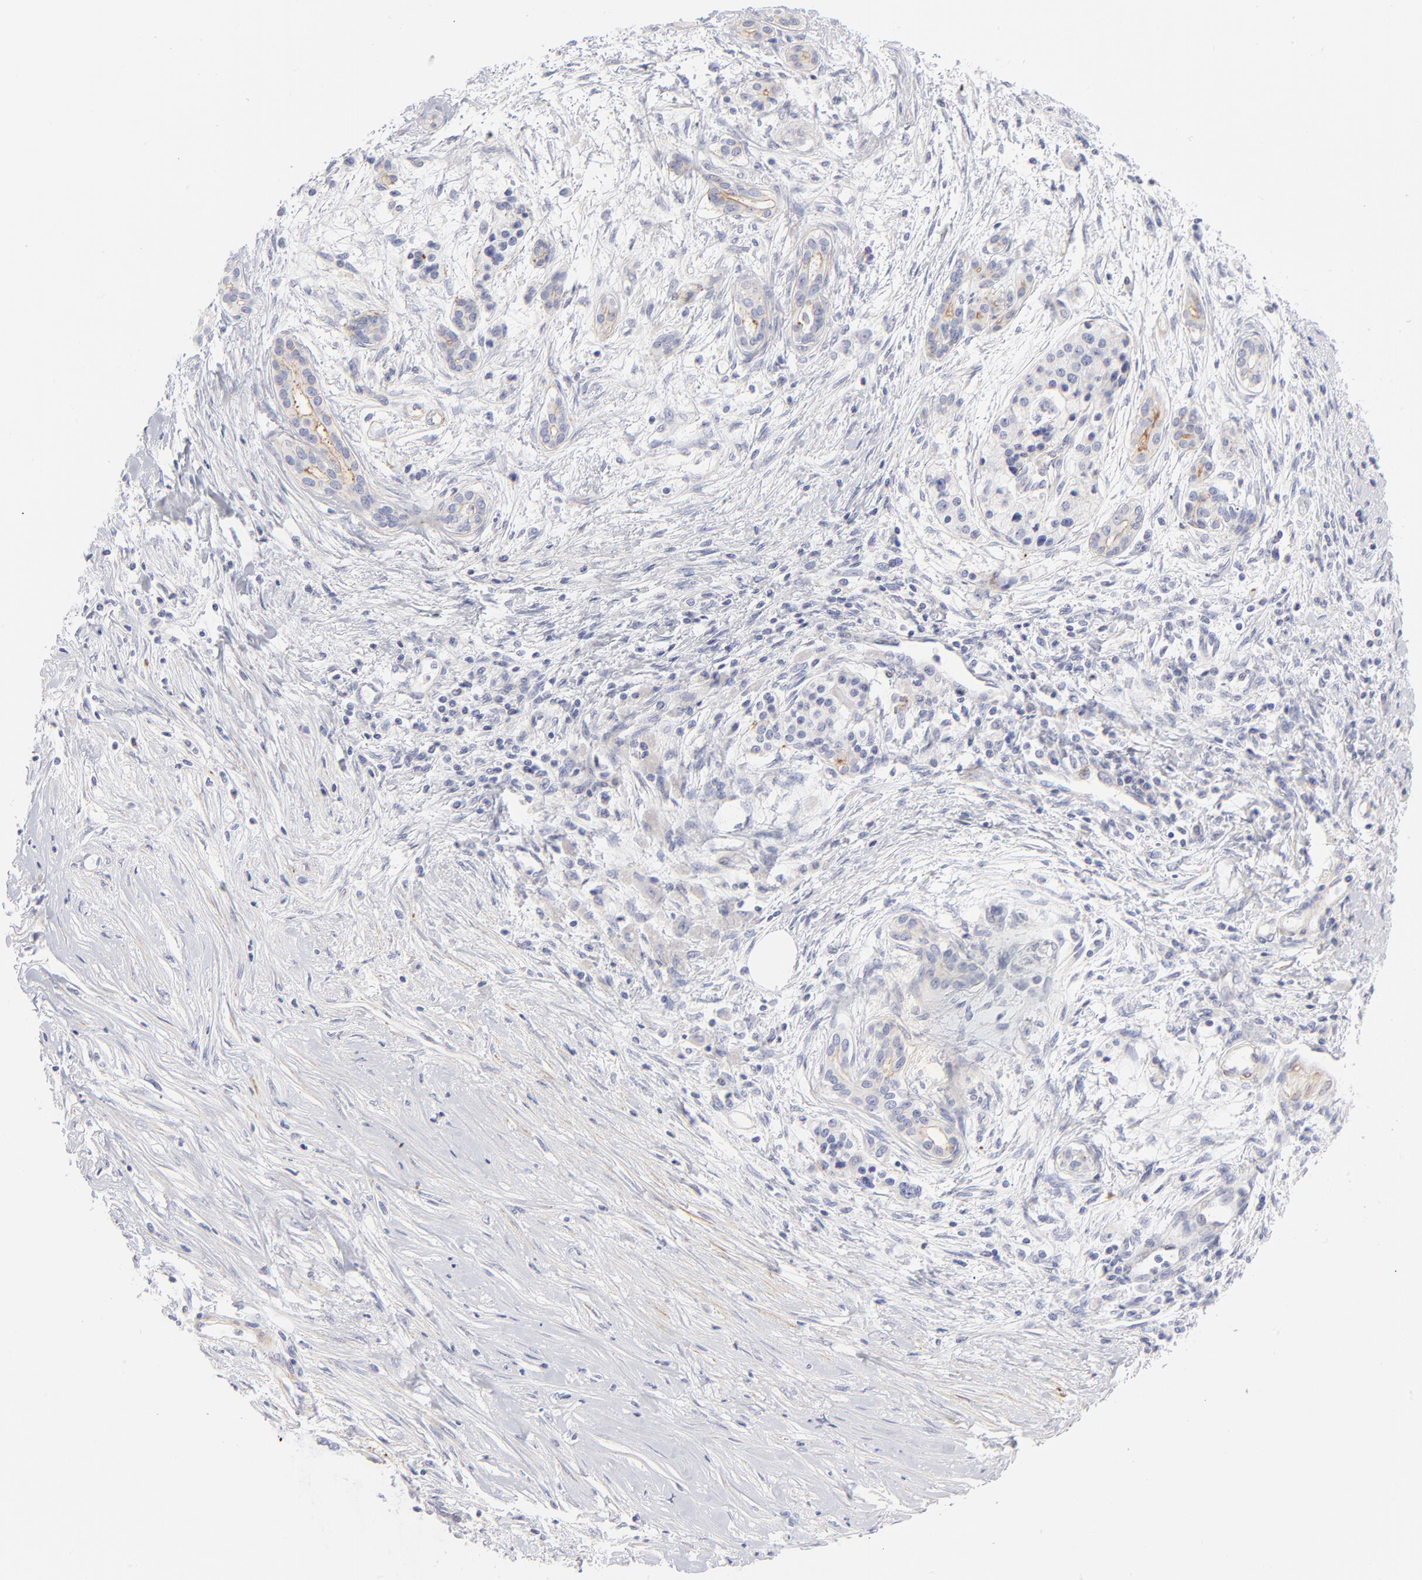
{"staining": {"intensity": "negative", "quantity": "none", "location": "none"}, "tissue": "pancreatic cancer", "cell_type": "Tumor cells", "image_type": "cancer", "snomed": [{"axis": "morphology", "description": "Adenocarcinoma, NOS"}, {"axis": "topography", "description": "Pancreas"}], "caption": "A histopathology image of adenocarcinoma (pancreatic) stained for a protein demonstrates no brown staining in tumor cells. (DAB immunohistochemistry (IHC) visualized using brightfield microscopy, high magnification).", "gene": "ACTA2", "patient": {"sex": "female", "age": 59}}